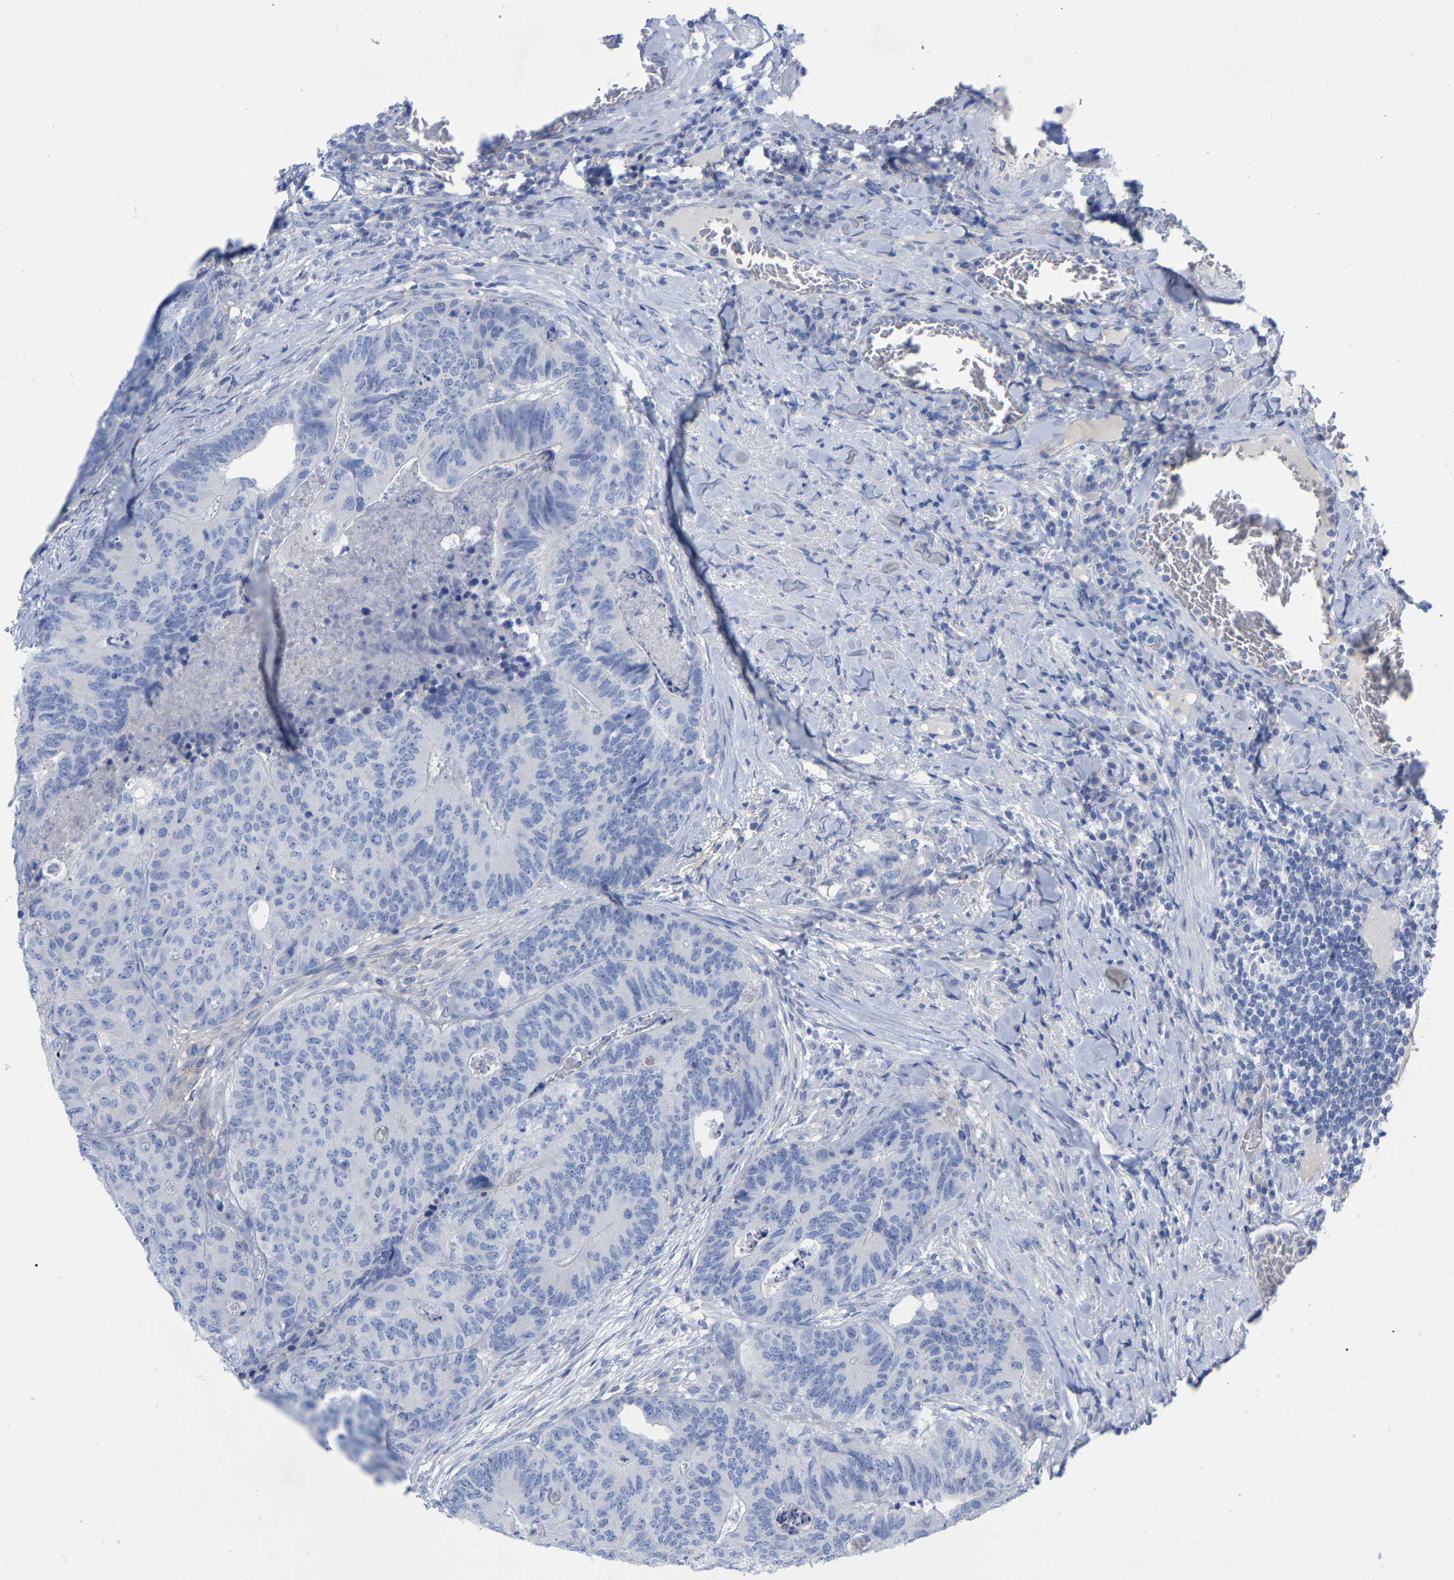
{"staining": {"intensity": "negative", "quantity": "none", "location": "none"}, "tissue": "colorectal cancer", "cell_type": "Tumor cells", "image_type": "cancer", "snomed": [{"axis": "morphology", "description": "Adenocarcinoma, NOS"}, {"axis": "topography", "description": "Colon"}], "caption": "Protein analysis of adenocarcinoma (colorectal) demonstrates no significant staining in tumor cells. (DAB IHC with hematoxylin counter stain).", "gene": "HAPLN1", "patient": {"sex": "female", "age": 67}}